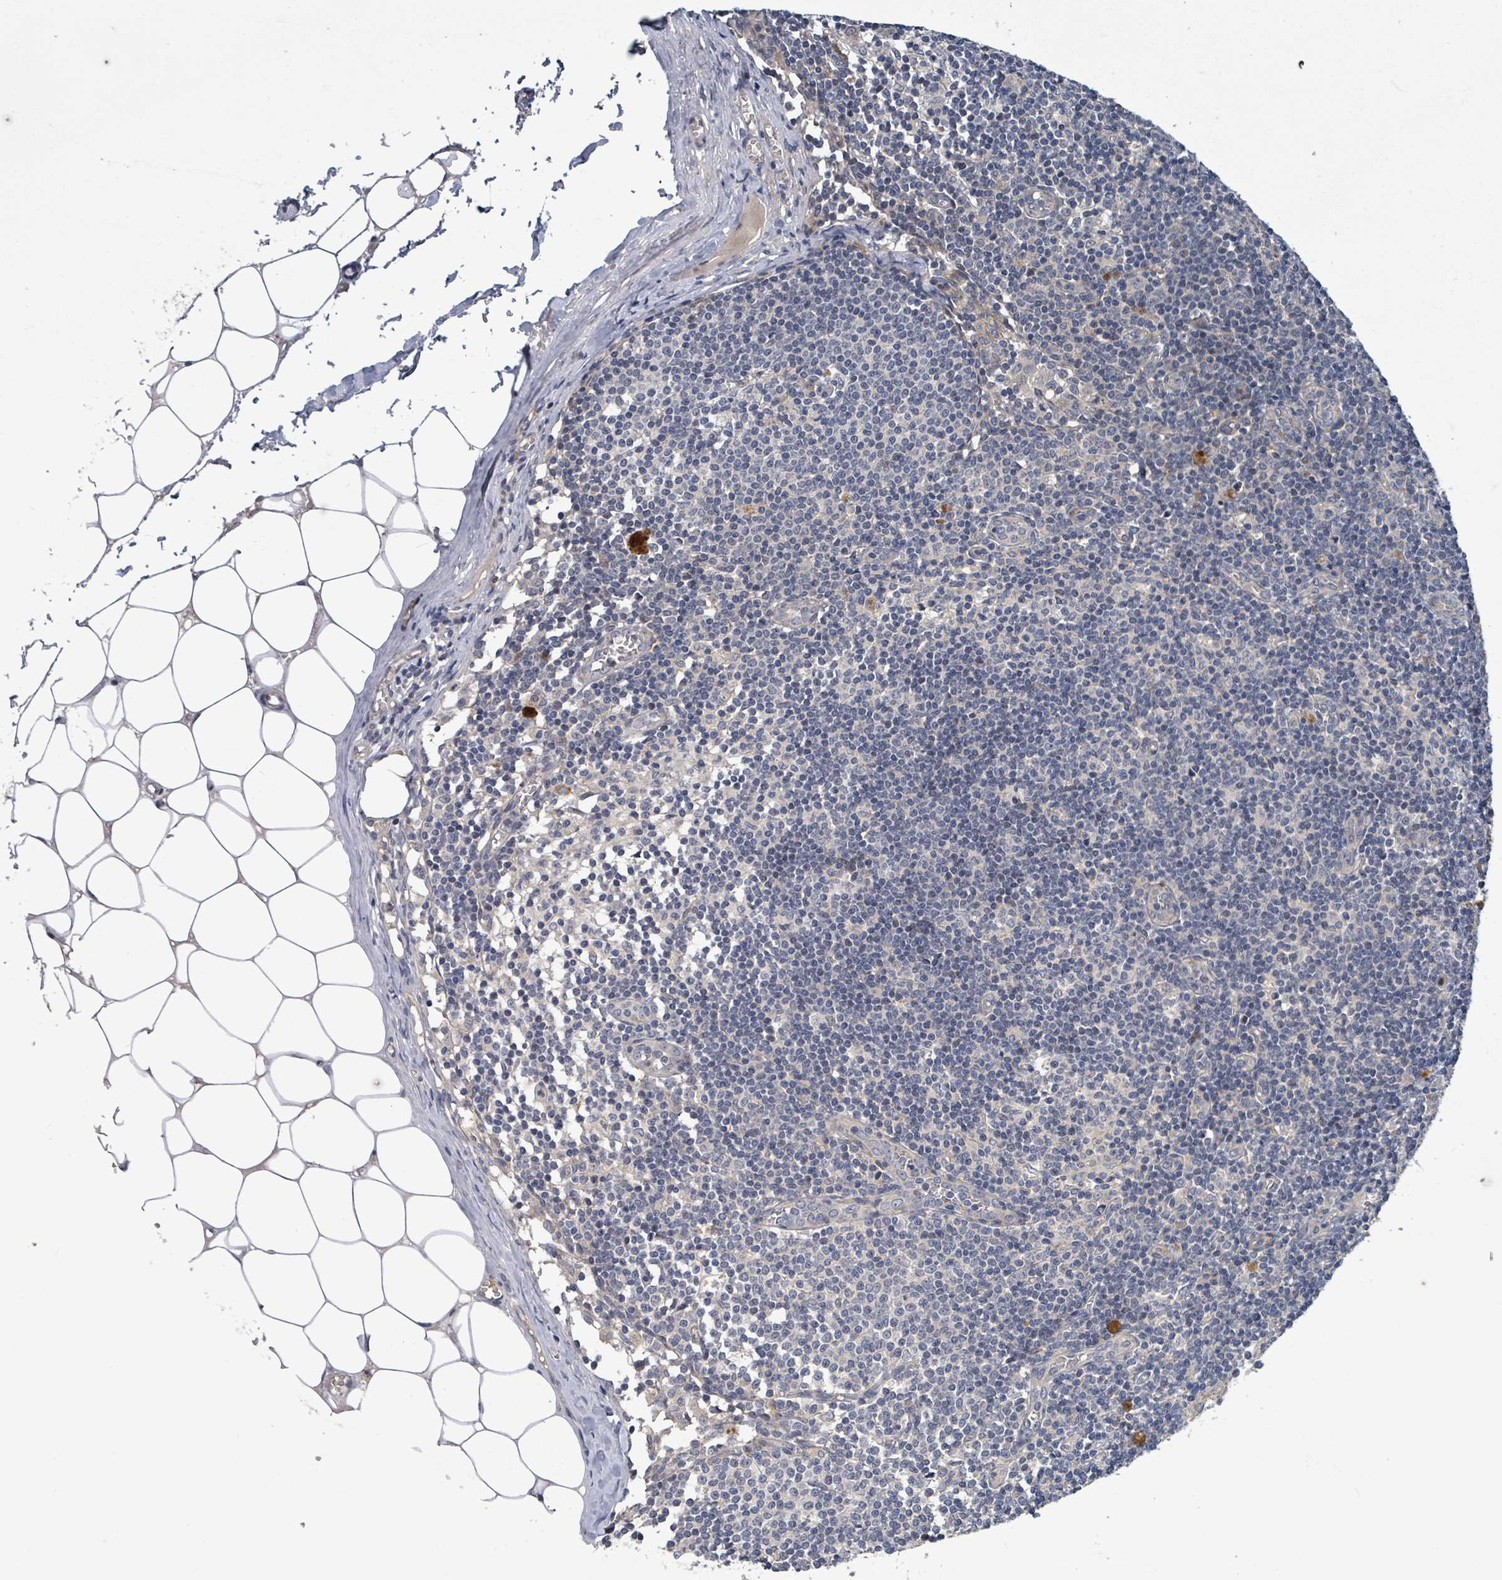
{"staining": {"intensity": "negative", "quantity": "none", "location": "none"}, "tissue": "lymph node", "cell_type": "Germinal center cells", "image_type": "normal", "snomed": [{"axis": "morphology", "description": "Normal tissue, NOS"}, {"axis": "topography", "description": "Lymph node"}], "caption": "Human lymph node stained for a protein using IHC exhibits no staining in germinal center cells.", "gene": "STARD4", "patient": {"sex": "female", "age": 42}}